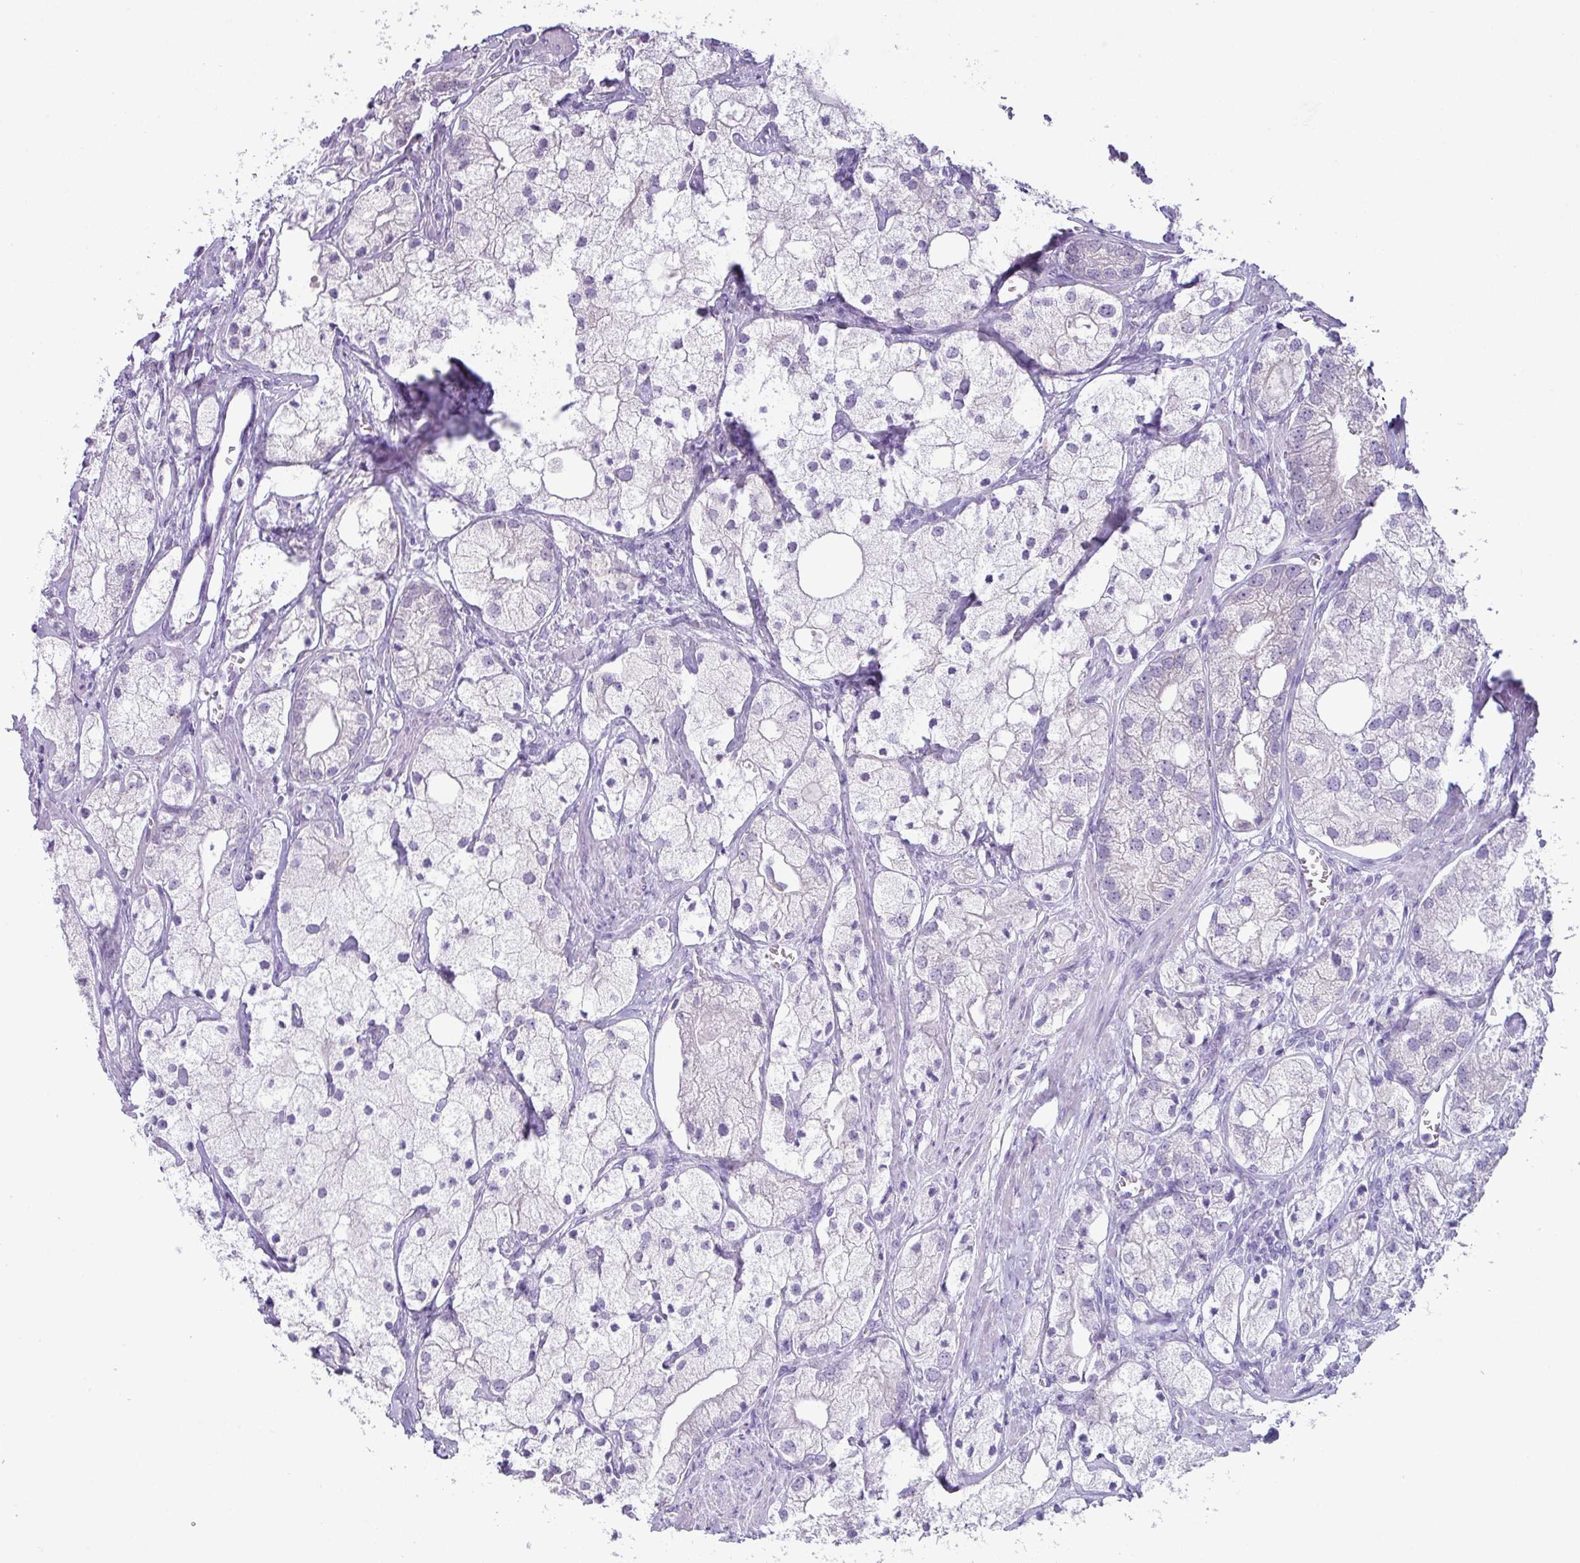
{"staining": {"intensity": "negative", "quantity": "none", "location": "none"}, "tissue": "prostate cancer", "cell_type": "Tumor cells", "image_type": "cancer", "snomed": [{"axis": "morphology", "description": "Adenocarcinoma, Low grade"}, {"axis": "topography", "description": "Prostate"}], "caption": "Tumor cells show no significant staining in prostate cancer (adenocarcinoma (low-grade)).", "gene": "PALS2", "patient": {"sex": "male", "age": 69}}